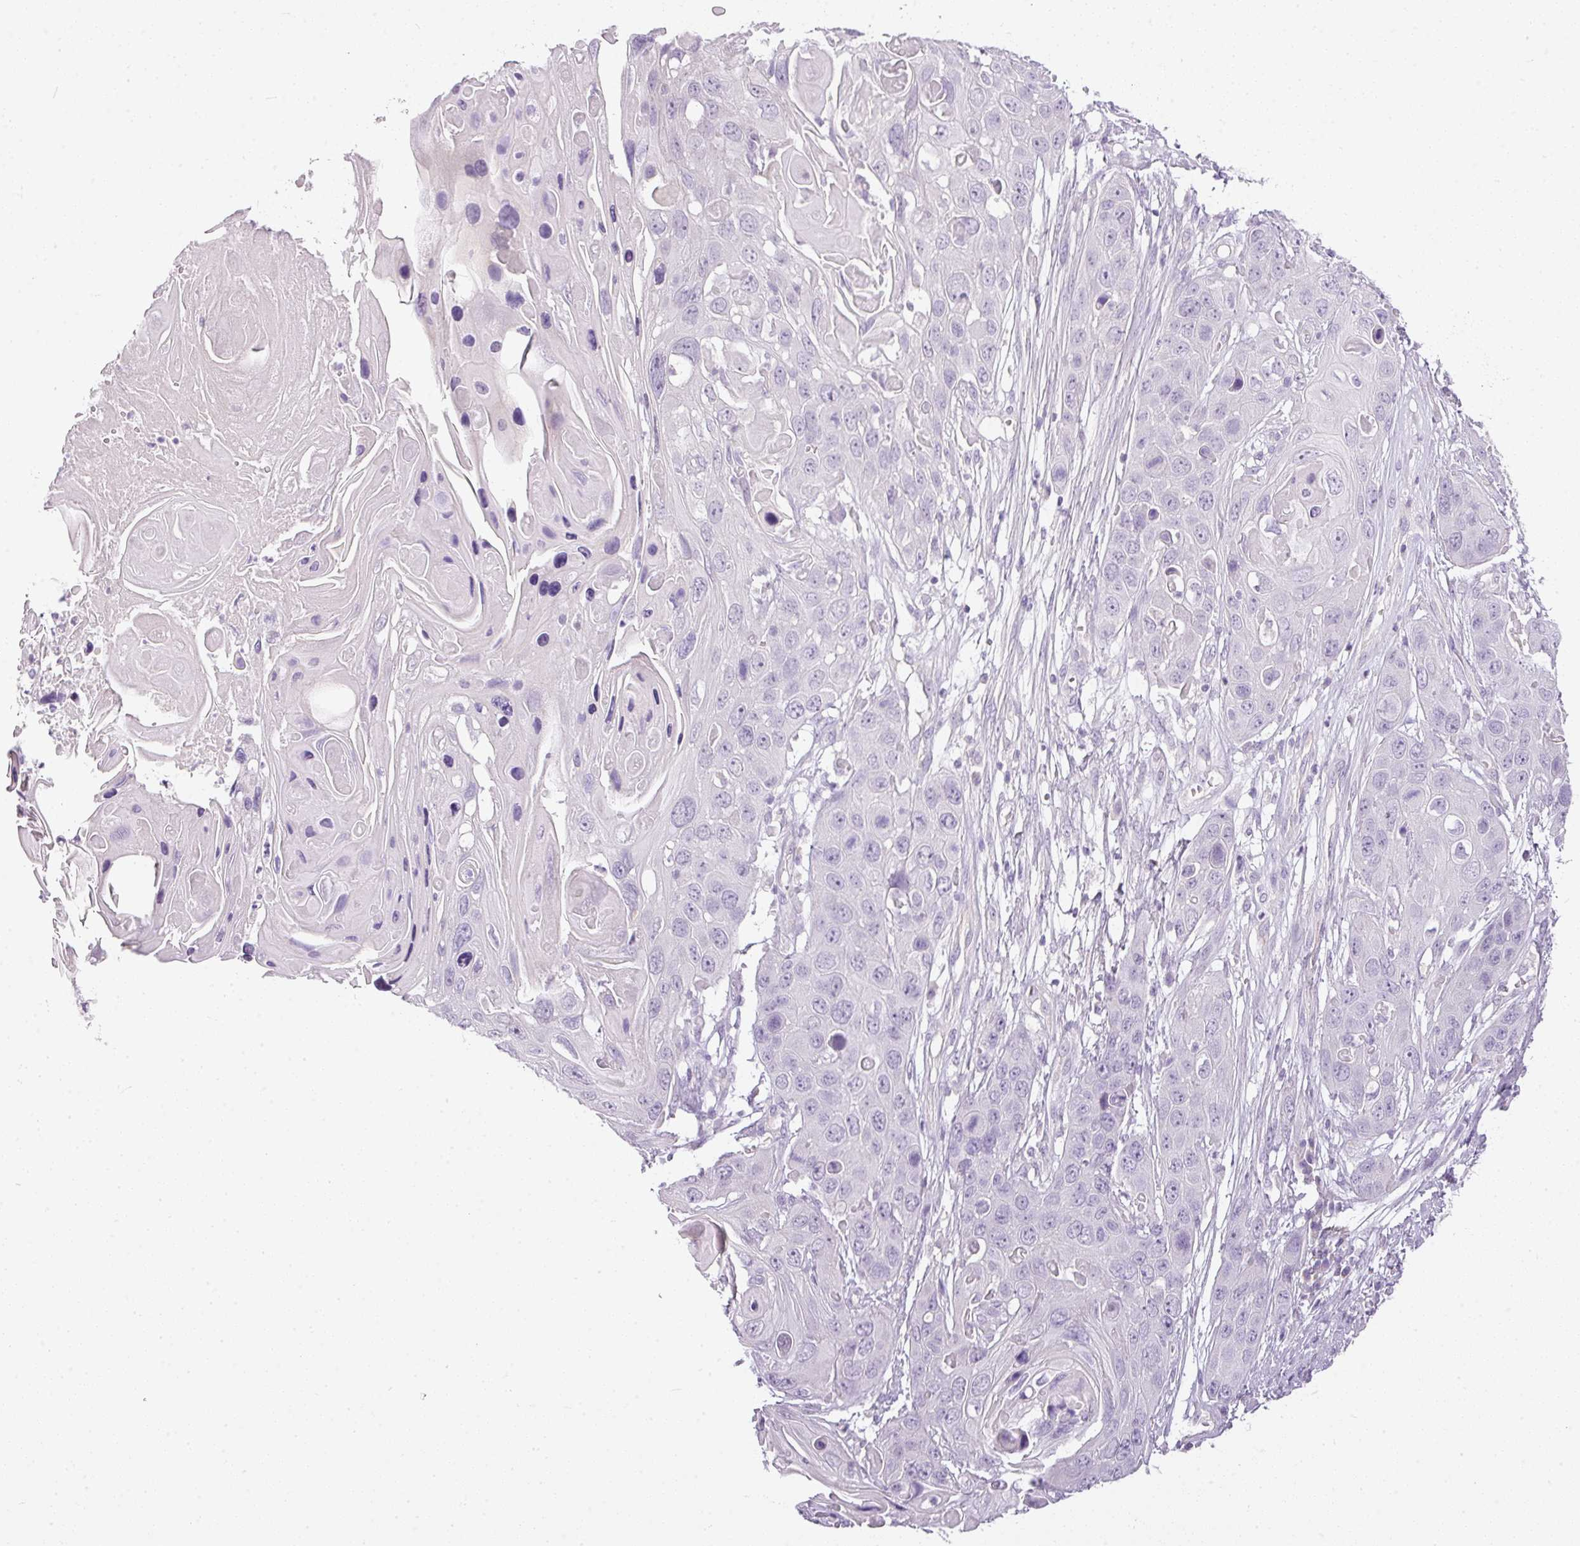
{"staining": {"intensity": "negative", "quantity": "none", "location": "none"}, "tissue": "skin cancer", "cell_type": "Tumor cells", "image_type": "cancer", "snomed": [{"axis": "morphology", "description": "Squamous cell carcinoma, NOS"}, {"axis": "topography", "description": "Skin"}], "caption": "This micrograph is of squamous cell carcinoma (skin) stained with immunohistochemistry to label a protein in brown with the nuclei are counter-stained blue. There is no staining in tumor cells.", "gene": "RAX2", "patient": {"sex": "male", "age": 55}}